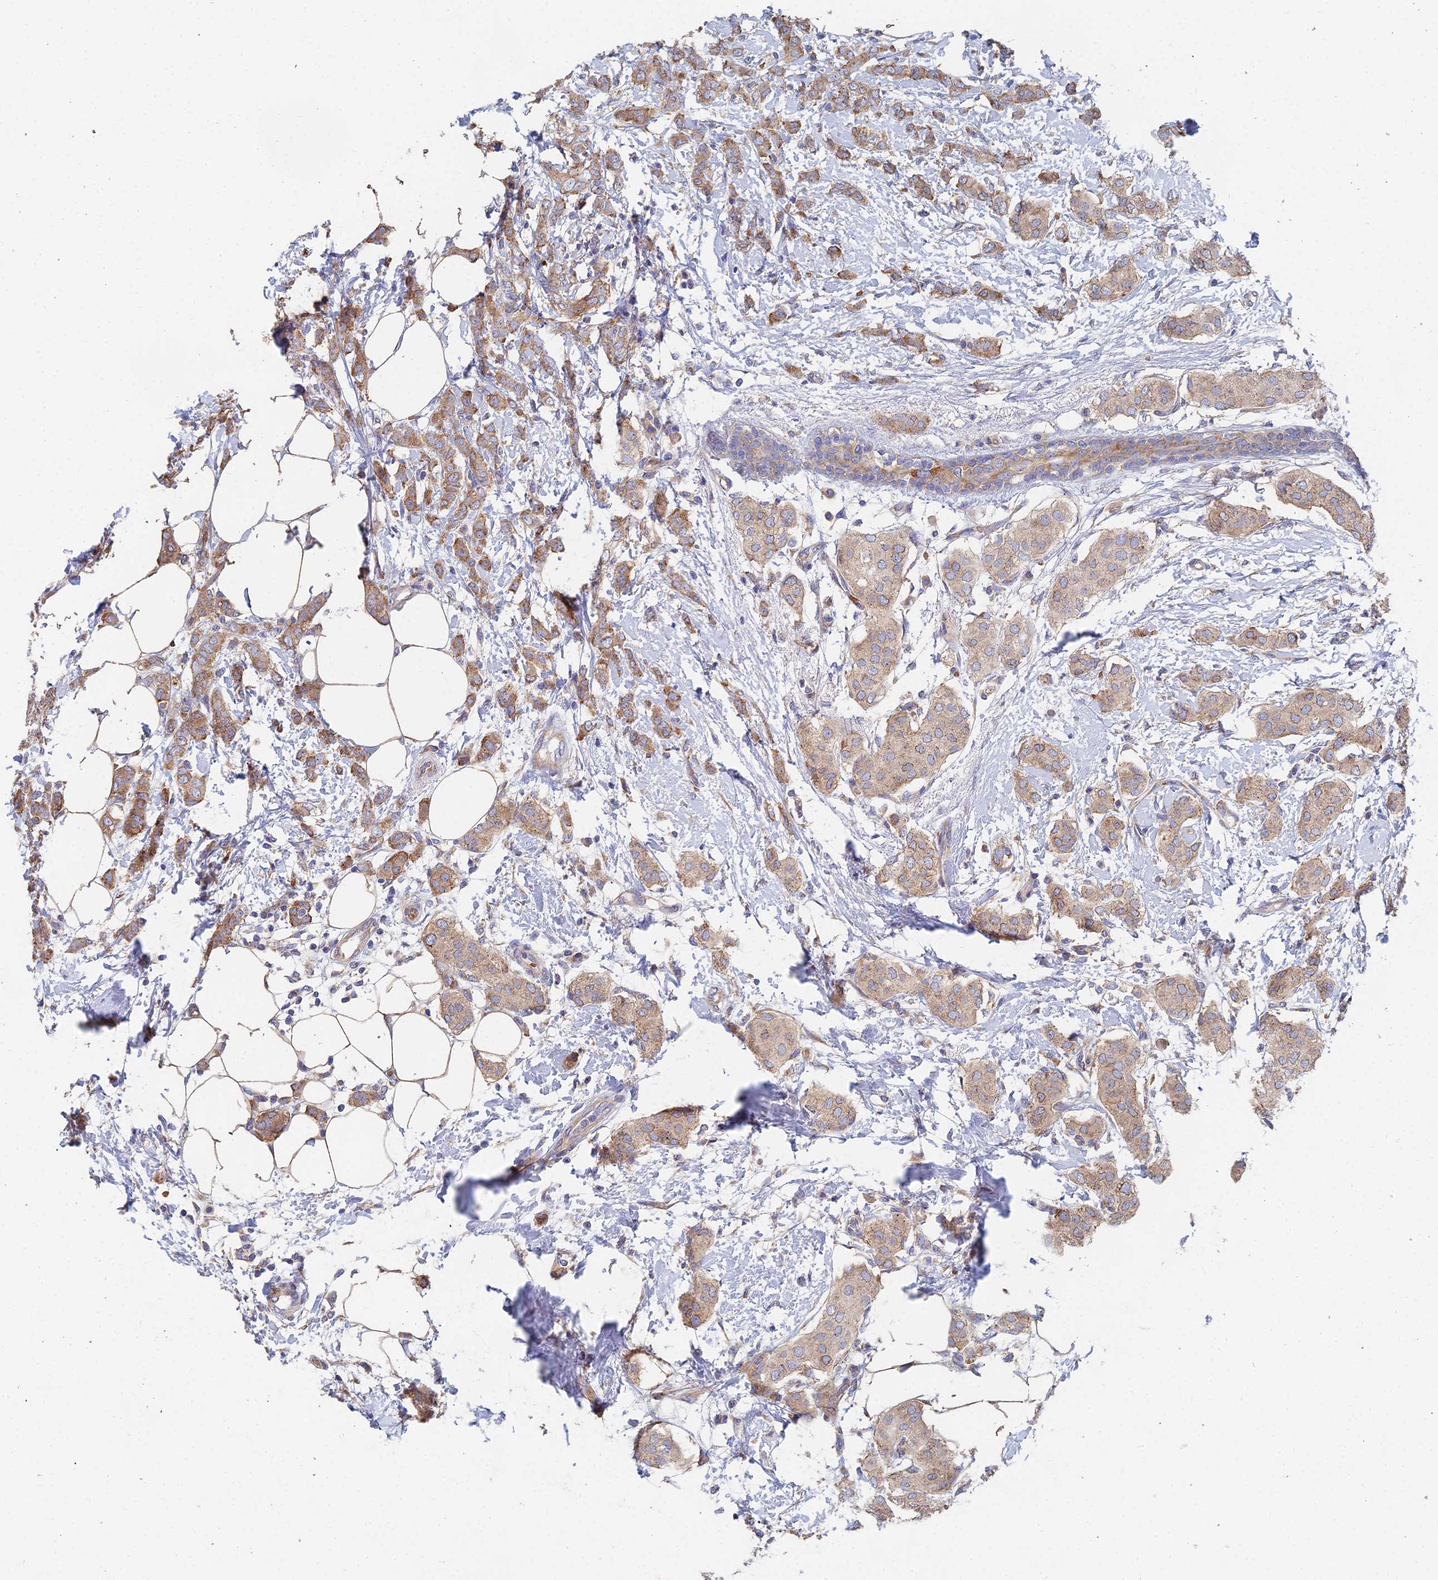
{"staining": {"intensity": "moderate", "quantity": ">75%", "location": "cytoplasmic/membranous"}, "tissue": "breast cancer", "cell_type": "Tumor cells", "image_type": "cancer", "snomed": [{"axis": "morphology", "description": "Duct carcinoma"}, {"axis": "topography", "description": "Breast"}], "caption": "Human invasive ductal carcinoma (breast) stained with a protein marker demonstrates moderate staining in tumor cells.", "gene": "ELOF1", "patient": {"sex": "female", "age": 72}}